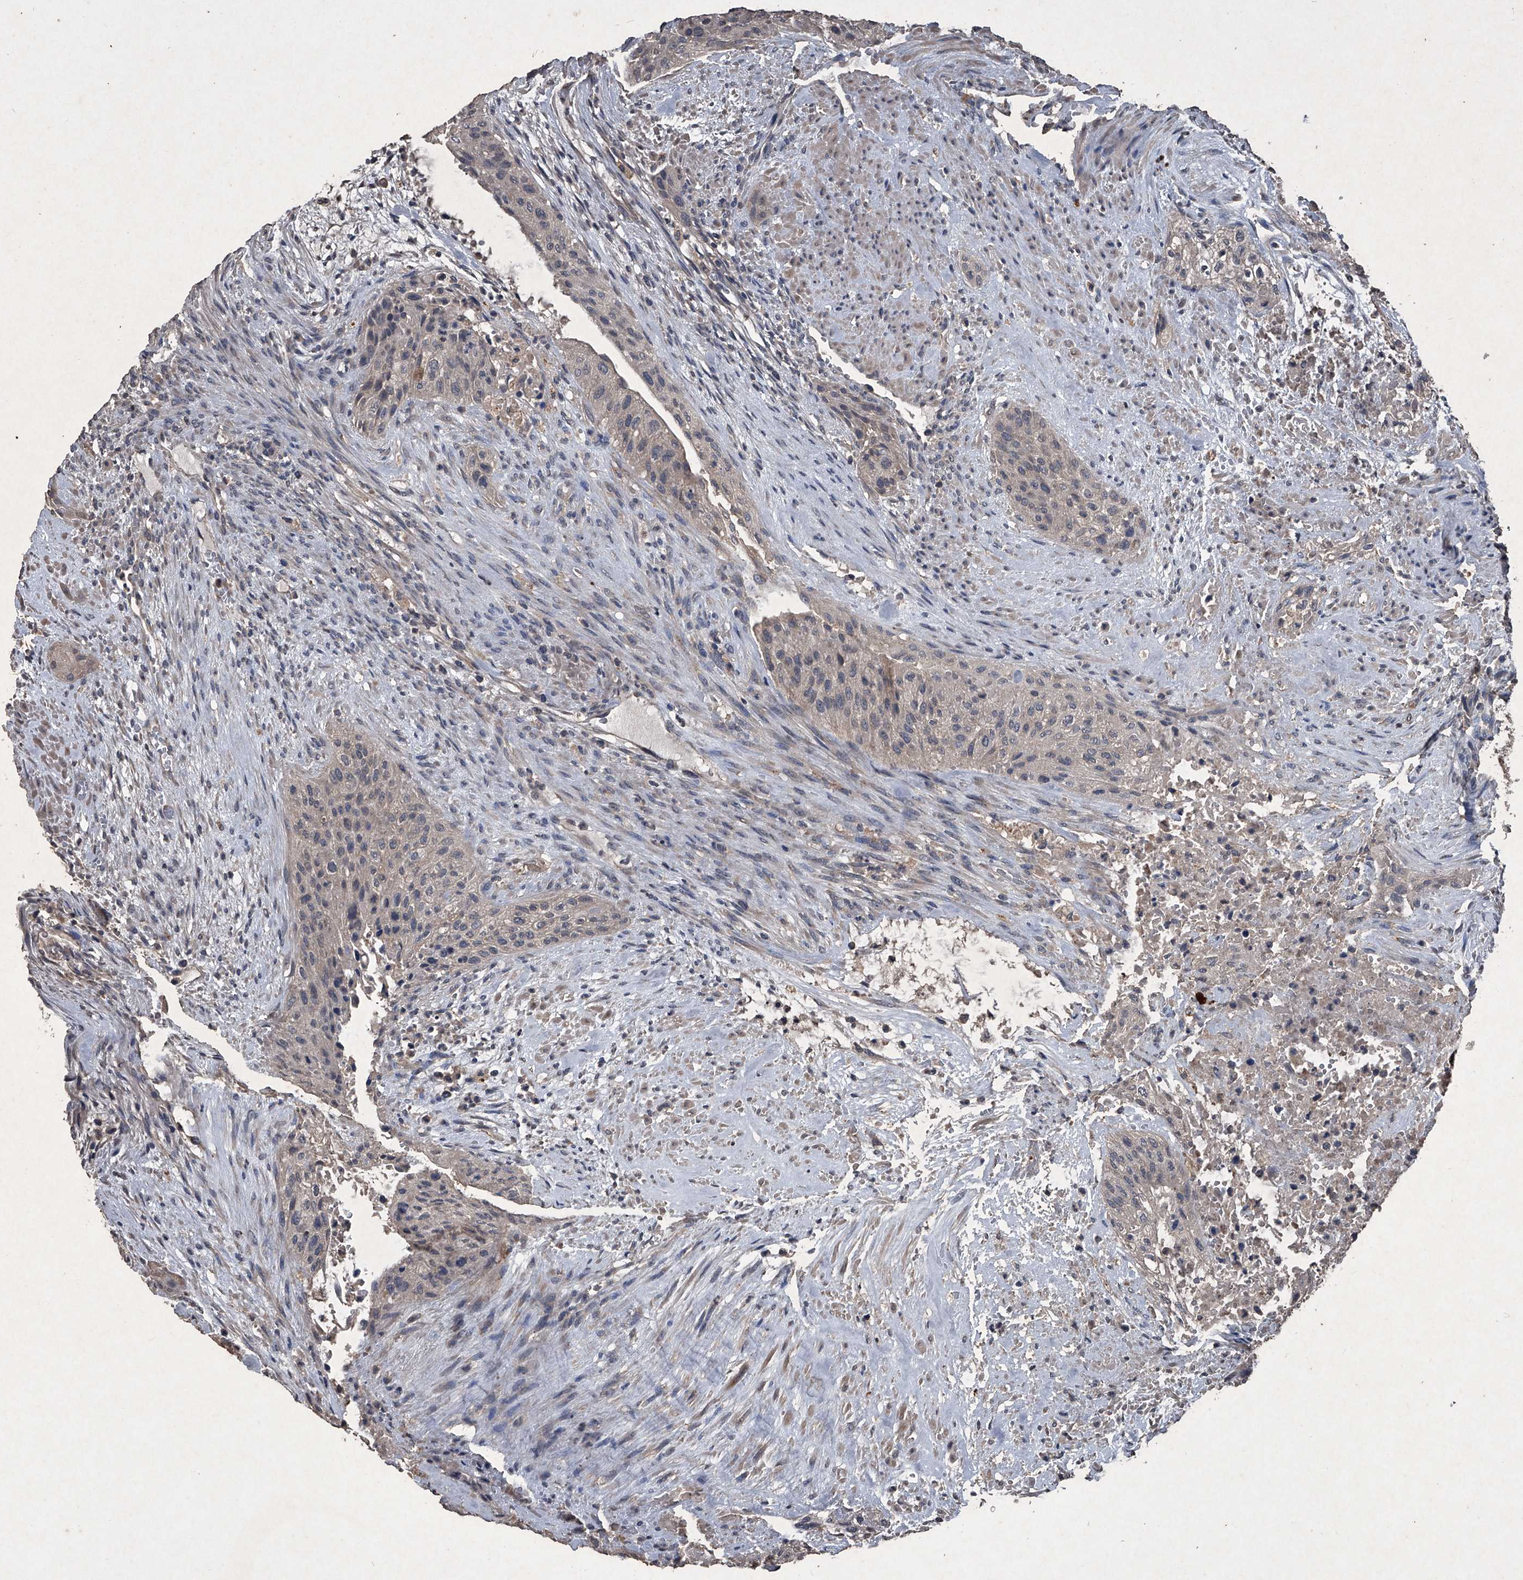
{"staining": {"intensity": "negative", "quantity": "none", "location": "none"}, "tissue": "urothelial cancer", "cell_type": "Tumor cells", "image_type": "cancer", "snomed": [{"axis": "morphology", "description": "Urothelial carcinoma, High grade"}, {"axis": "topography", "description": "Urinary bladder"}], "caption": "The photomicrograph displays no staining of tumor cells in urothelial carcinoma (high-grade). The staining is performed using DAB (3,3'-diaminobenzidine) brown chromogen with nuclei counter-stained in using hematoxylin.", "gene": "MAPKAP1", "patient": {"sex": "male", "age": 35}}